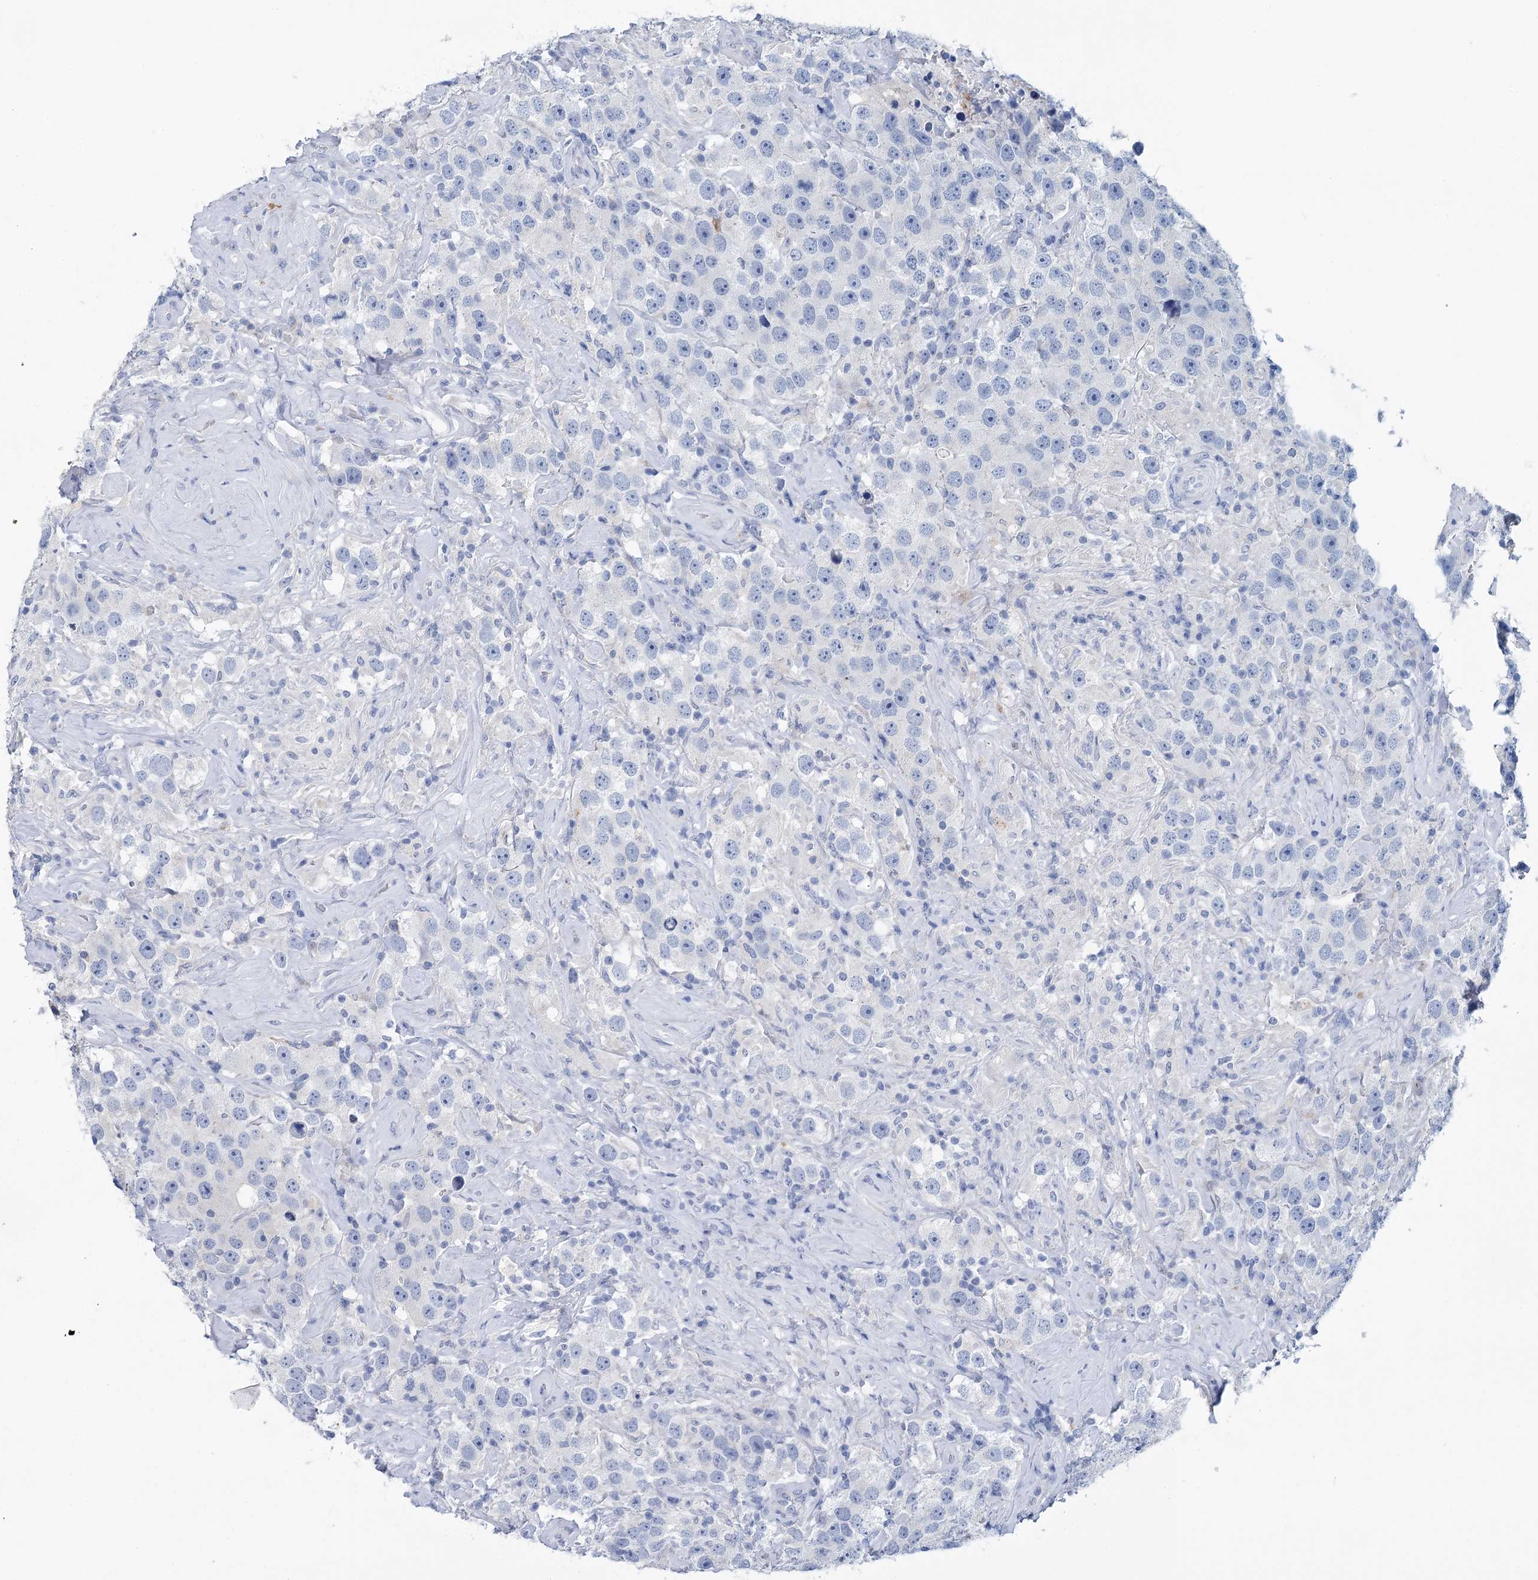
{"staining": {"intensity": "negative", "quantity": "none", "location": "none"}, "tissue": "testis cancer", "cell_type": "Tumor cells", "image_type": "cancer", "snomed": [{"axis": "morphology", "description": "Seminoma, NOS"}, {"axis": "topography", "description": "Testis"}], "caption": "DAB immunohistochemical staining of human seminoma (testis) exhibits no significant expression in tumor cells.", "gene": "METTL7B", "patient": {"sex": "male", "age": 49}}